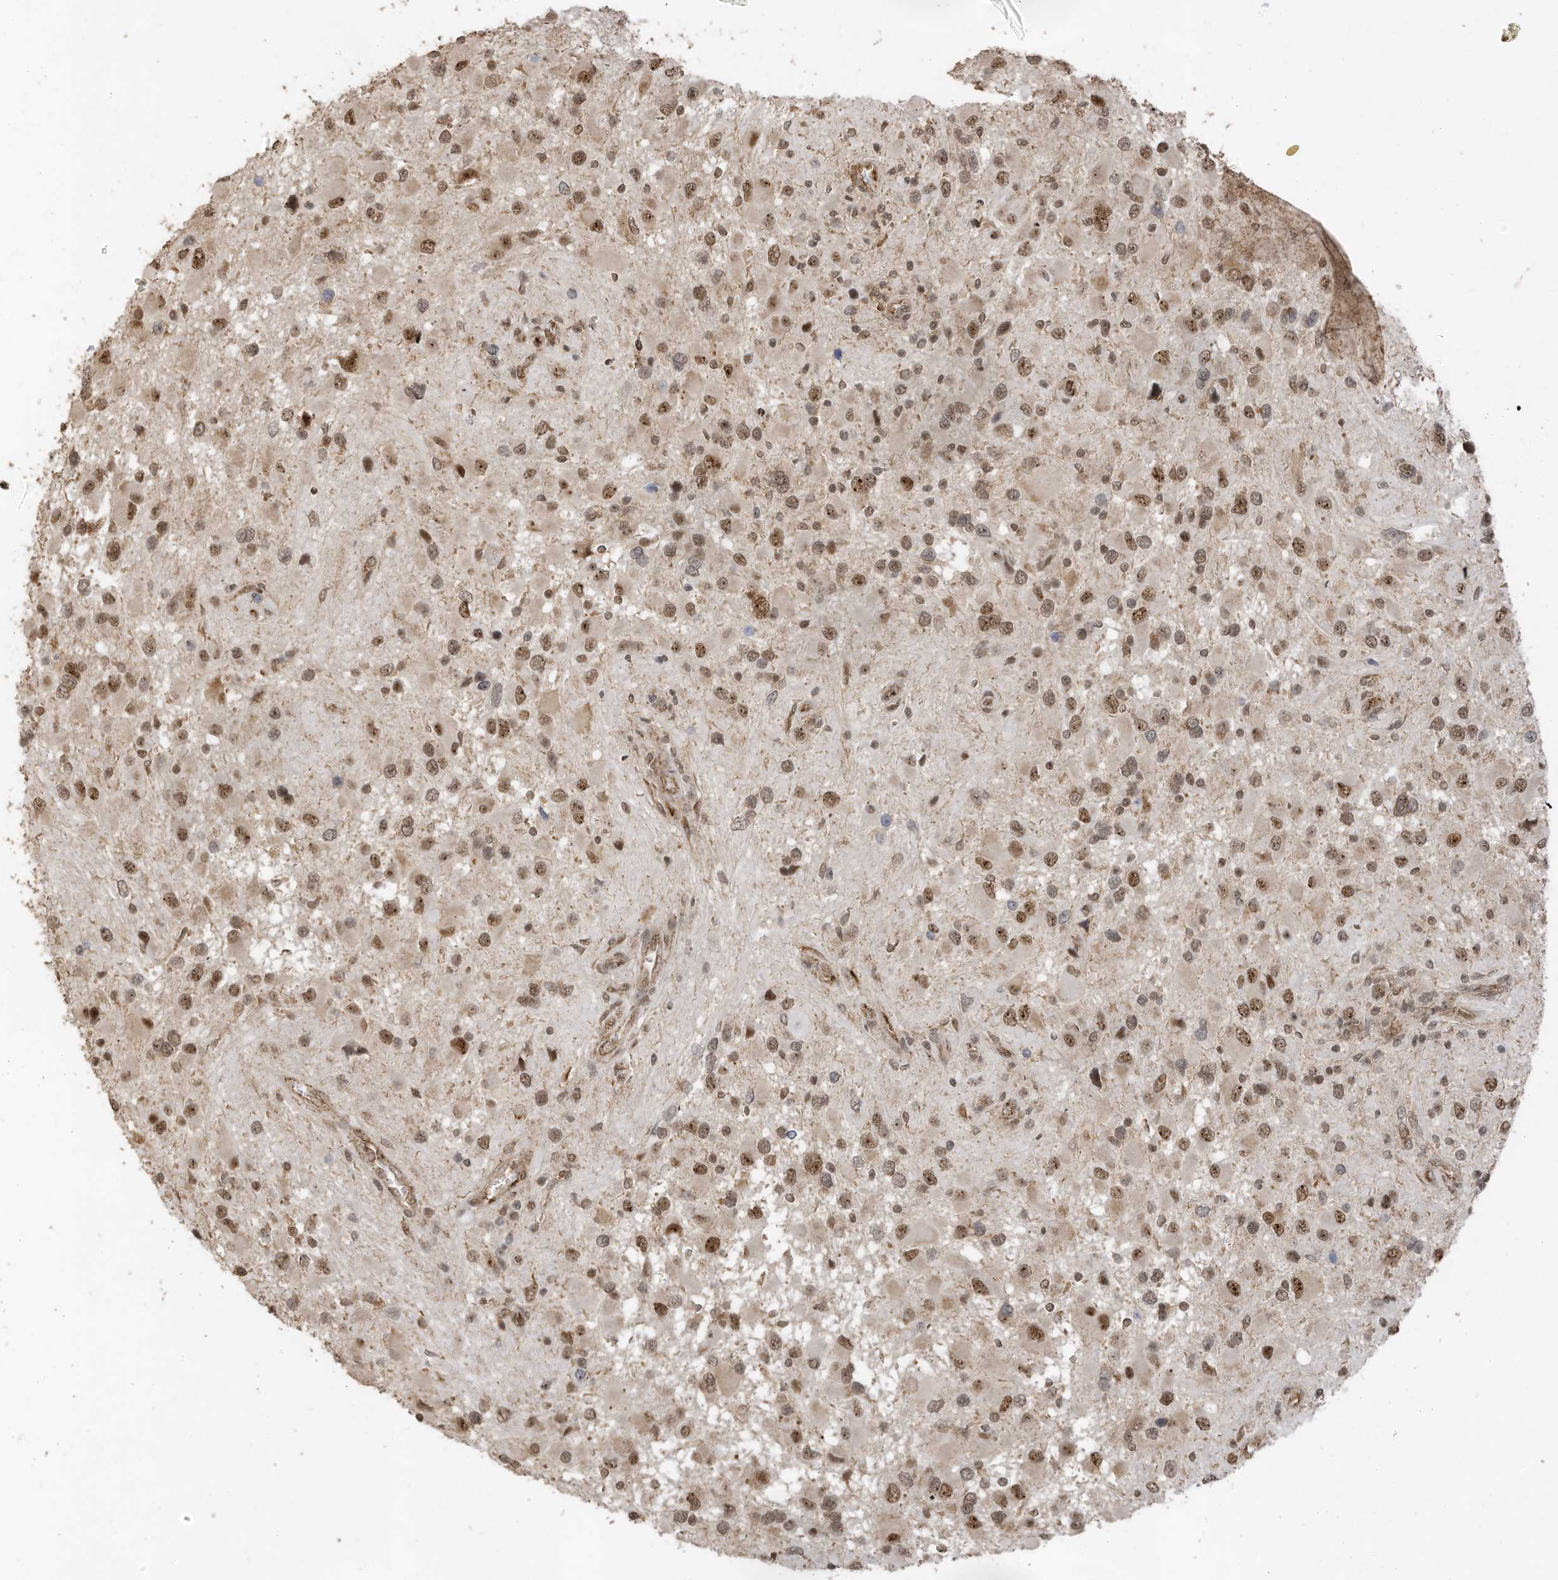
{"staining": {"intensity": "moderate", "quantity": ">75%", "location": "nuclear"}, "tissue": "glioma", "cell_type": "Tumor cells", "image_type": "cancer", "snomed": [{"axis": "morphology", "description": "Glioma, malignant, High grade"}, {"axis": "topography", "description": "Brain"}], "caption": "Malignant high-grade glioma tissue shows moderate nuclear staining in about >75% of tumor cells, visualized by immunohistochemistry.", "gene": "ERLEC1", "patient": {"sex": "male", "age": 53}}